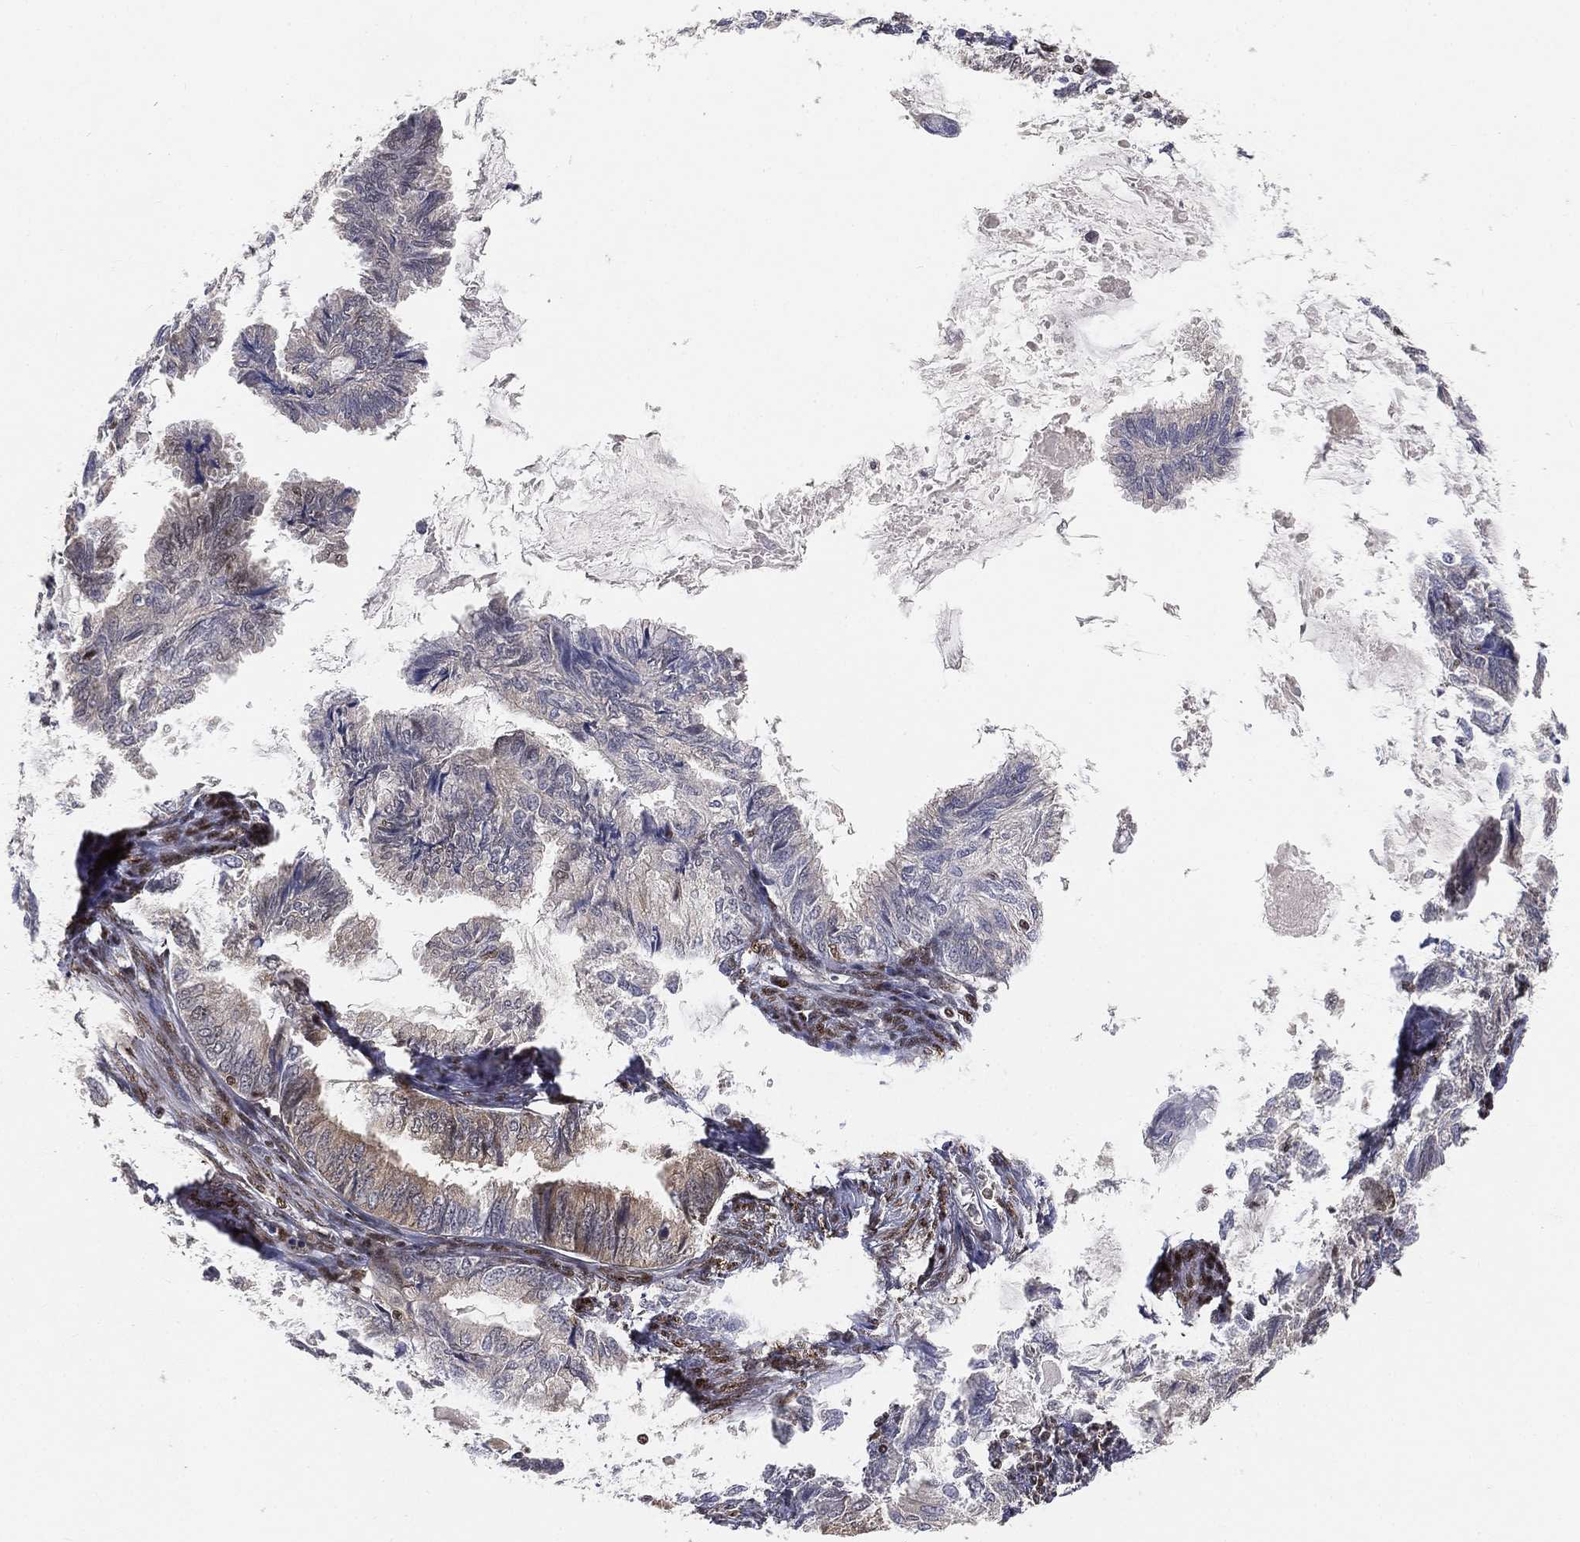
{"staining": {"intensity": "negative", "quantity": "none", "location": "none"}, "tissue": "endometrial cancer", "cell_type": "Tumor cells", "image_type": "cancer", "snomed": [{"axis": "morphology", "description": "Adenocarcinoma, NOS"}, {"axis": "topography", "description": "Endometrium"}], "caption": "This is an IHC image of human adenocarcinoma (endometrial). There is no expression in tumor cells.", "gene": "CRTC3", "patient": {"sex": "female", "age": 86}}